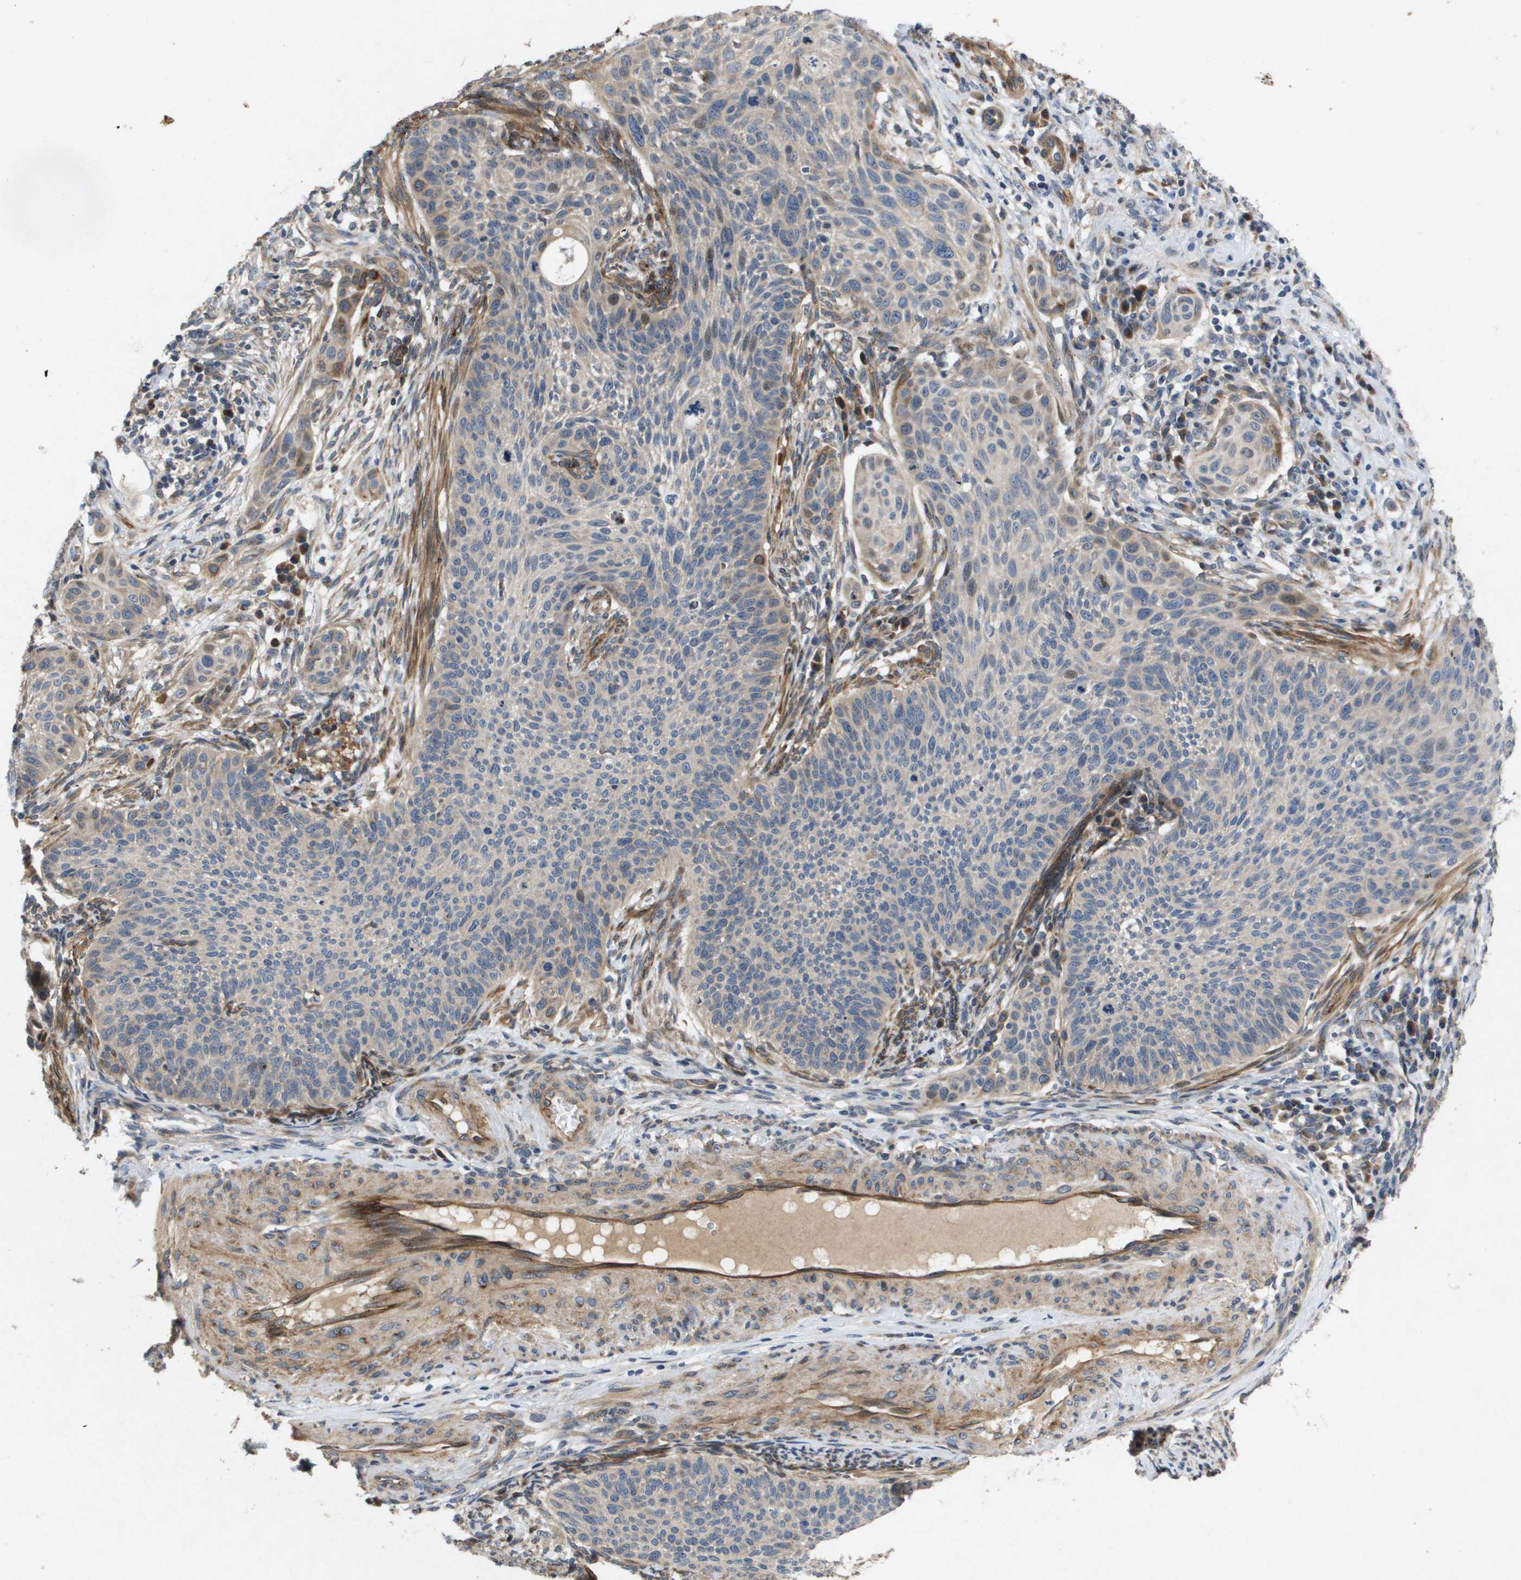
{"staining": {"intensity": "weak", "quantity": "<25%", "location": "cytoplasmic/membranous"}, "tissue": "cervical cancer", "cell_type": "Tumor cells", "image_type": "cancer", "snomed": [{"axis": "morphology", "description": "Squamous cell carcinoma, NOS"}, {"axis": "topography", "description": "Cervix"}], "caption": "Tumor cells show no significant protein staining in cervical squamous cell carcinoma.", "gene": "ENTPD2", "patient": {"sex": "female", "age": 70}}